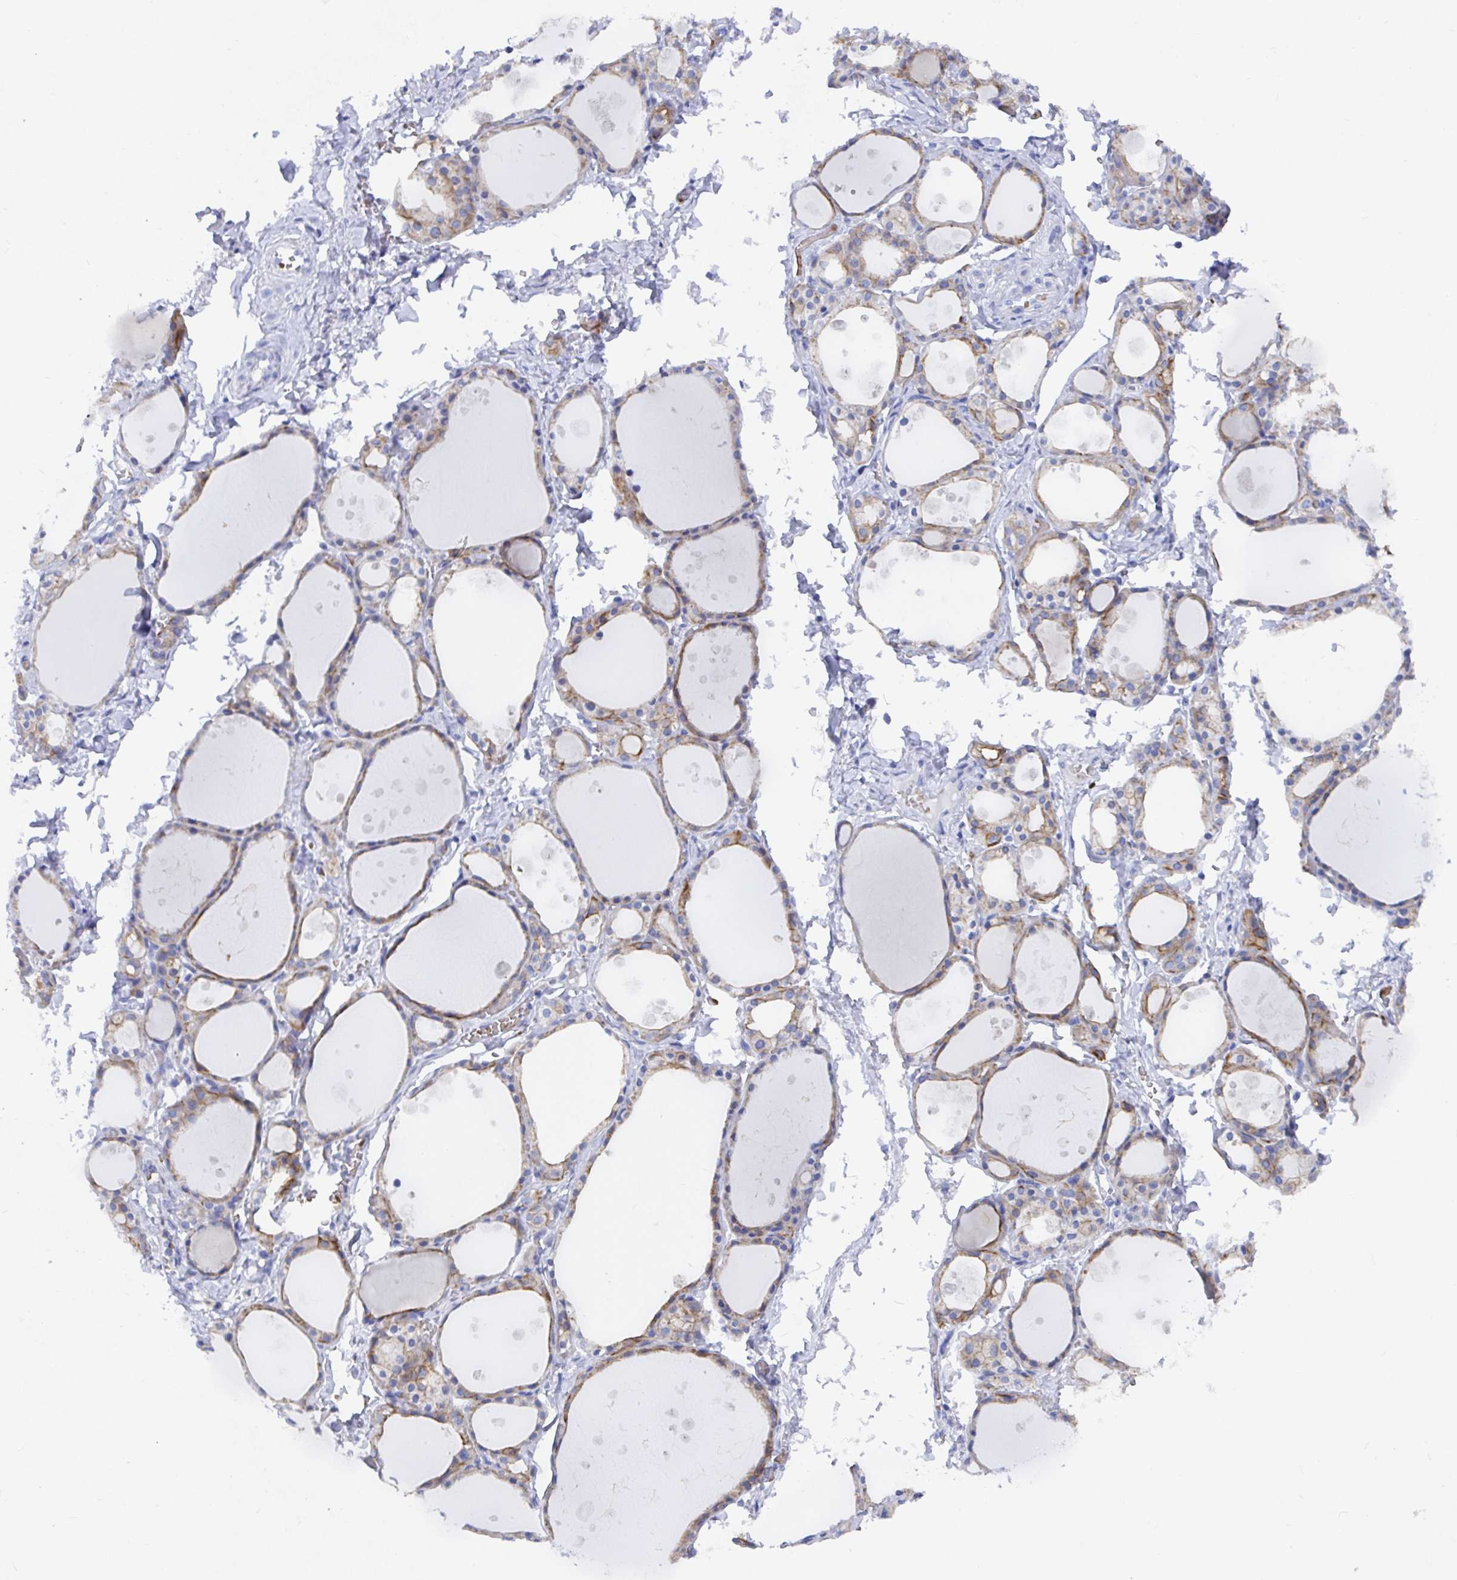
{"staining": {"intensity": "moderate", "quantity": "25%-75%", "location": "cytoplasmic/membranous"}, "tissue": "thyroid gland", "cell_type": "Glandular cells", "image_type": "normal", "snomed": [{"axis": "morphology", "description": "Normal tissue, NOS"}, {"axis": "topography", "description": "Thyroid gland"}], "caption": "The photomicrograph reveals a brown stain indicating the presence of a protein in the cytoplasmic/membranous of glandular cells in thyroid gland. The protein of interest is stained brown, and the nuclei are stained in blue (DAB (3,3'-diaminobenzidine) IHC with brightfield microscopy, high magnification).", "gene": "CLDN8", "patient": {"sex": "male", "age": 68}}